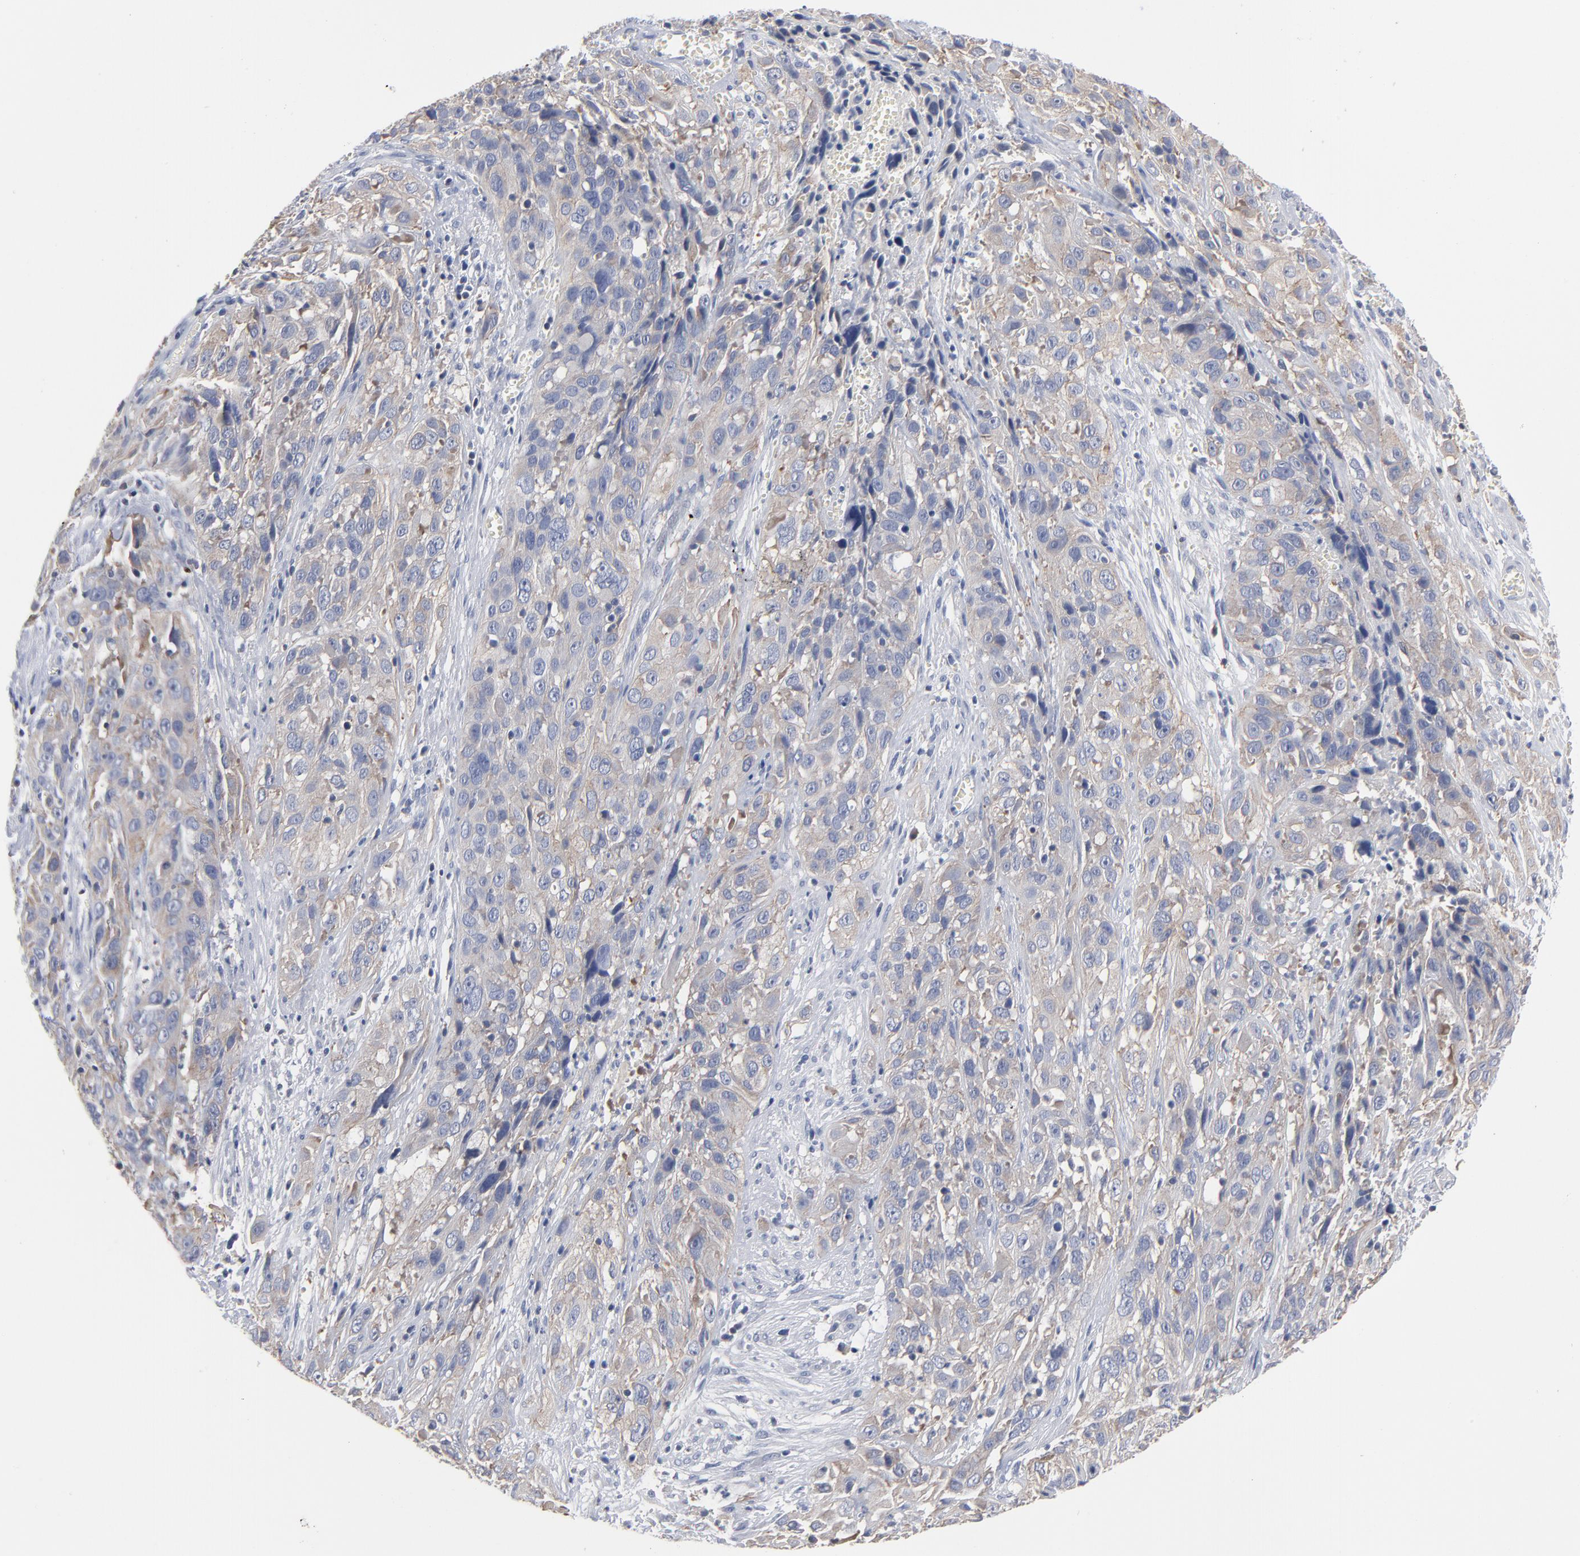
{"staining": {"intensity": "weak", "quantity": ">75%", "location": "cytoplasmic/membranous"}, "tissue": "cervical cancer", "cell_type": "Tumor cells", "image_type": "cancer", "snomed": [{"axis": "morphology", "description": "Squamous cell carcinoma, NOS"}, {"axis": "topography", "description": "Cervix"}], "caption": "Protein expression analysis of cervical cancer reveals weak cytoplasmic/membranous staining in about >75% of tumor cells. (Stains: DAB in brown, nuclei in blue, Microscopy: brightfield microscopy at high magnification).", "gene": "PDLIM2", "patient": {"sex": "female", "age": 32}}